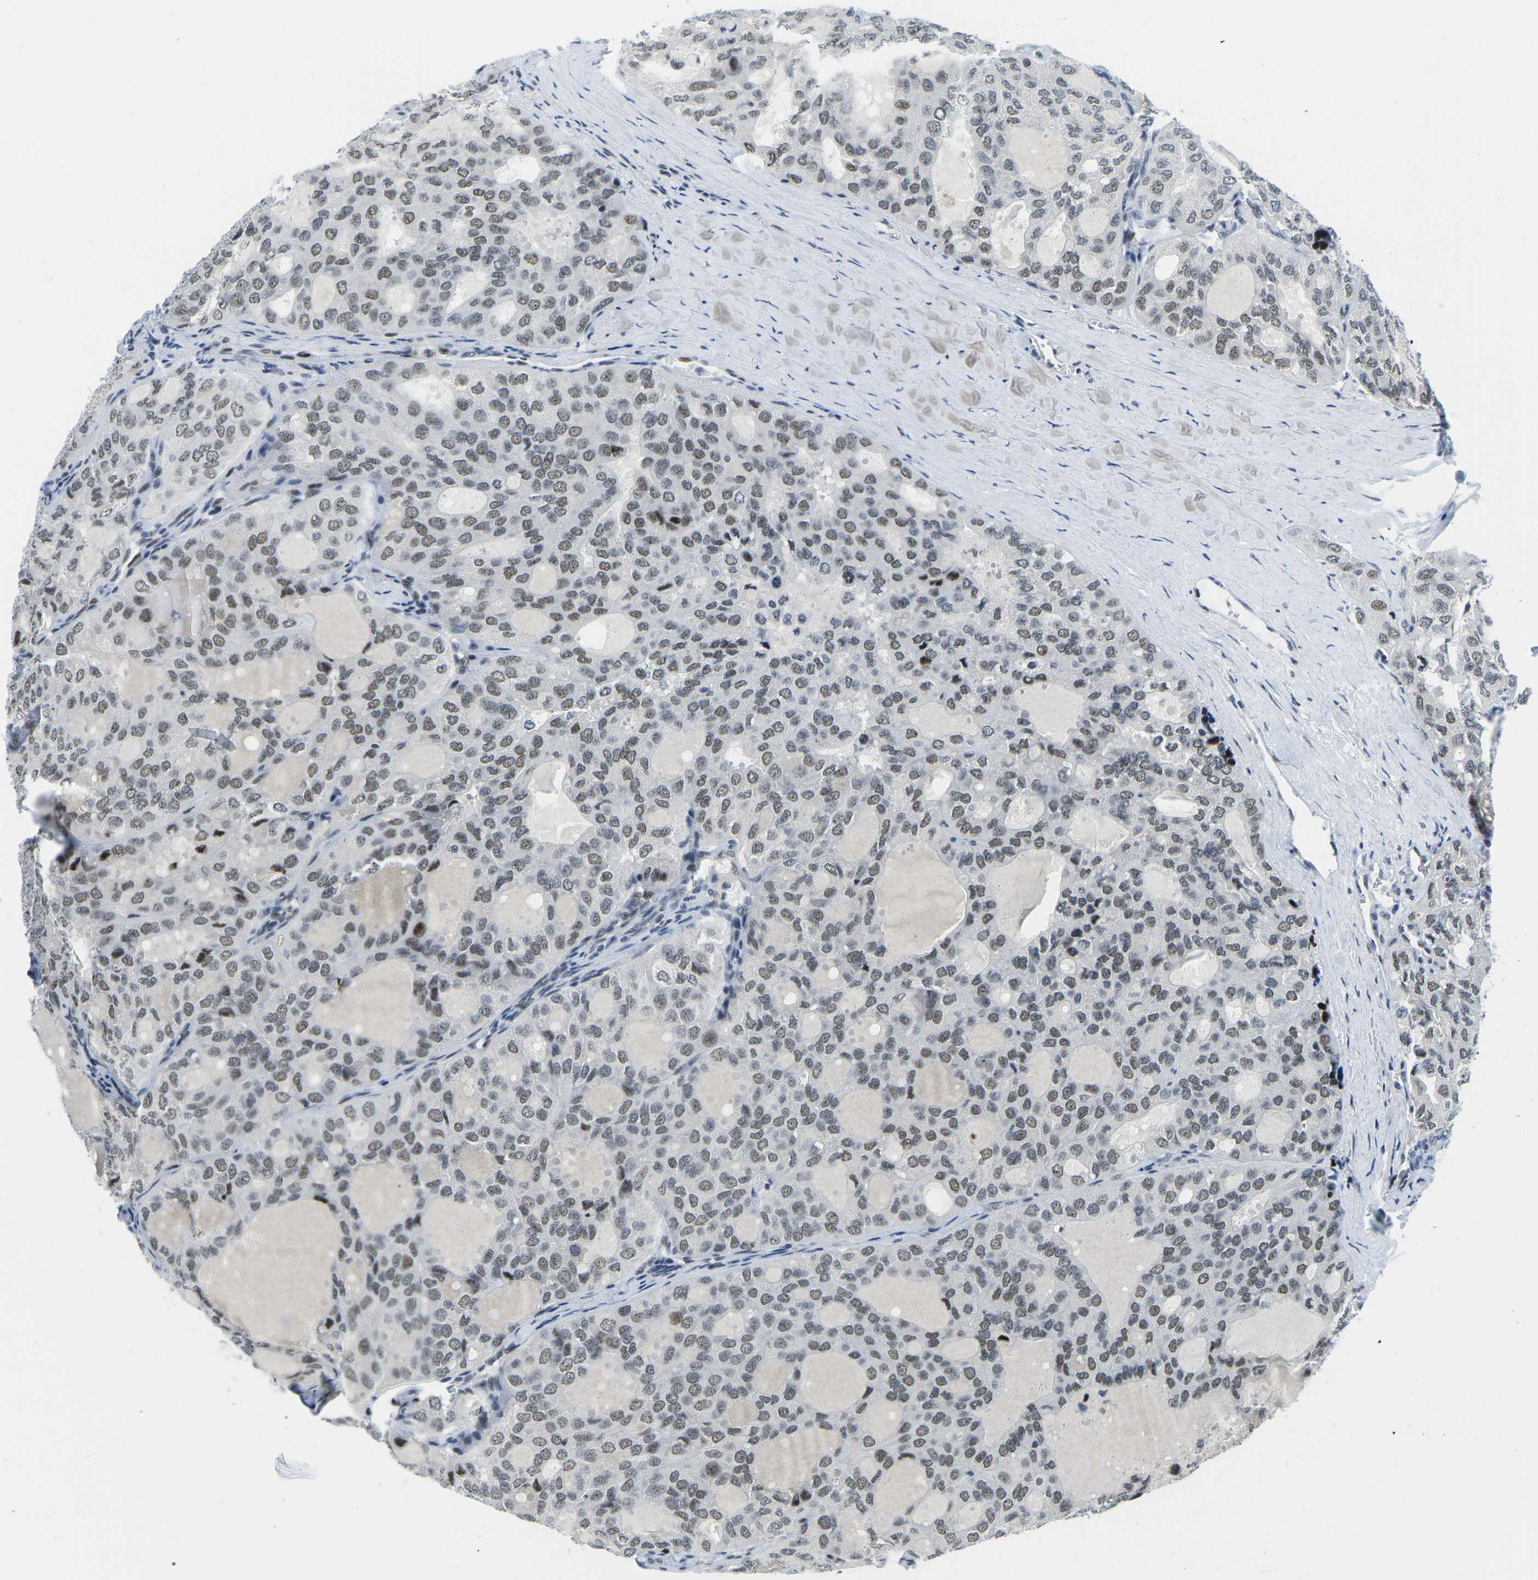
{"staining": {"intensity": "moderate", "quantity": ">75%", "location": "nuclear"}, "tissue": "thyroid cancer", "cell_type": "Tumor cells", "image_type": "cancer", "snomed": [{"axis": "morphology", "description": "Follicular adenoma carcinoma, NOS"}, {"axis": "topography", "description": "Thyroid gland"}], "caption": "Protein analysis of follicular adenoma carcinoma (thyroid) tissue shows moderate nuclear positivity in about >75% of tumor cells.", "gene": "PRPF8", "patient": {"sex": "male", "age": 75}}